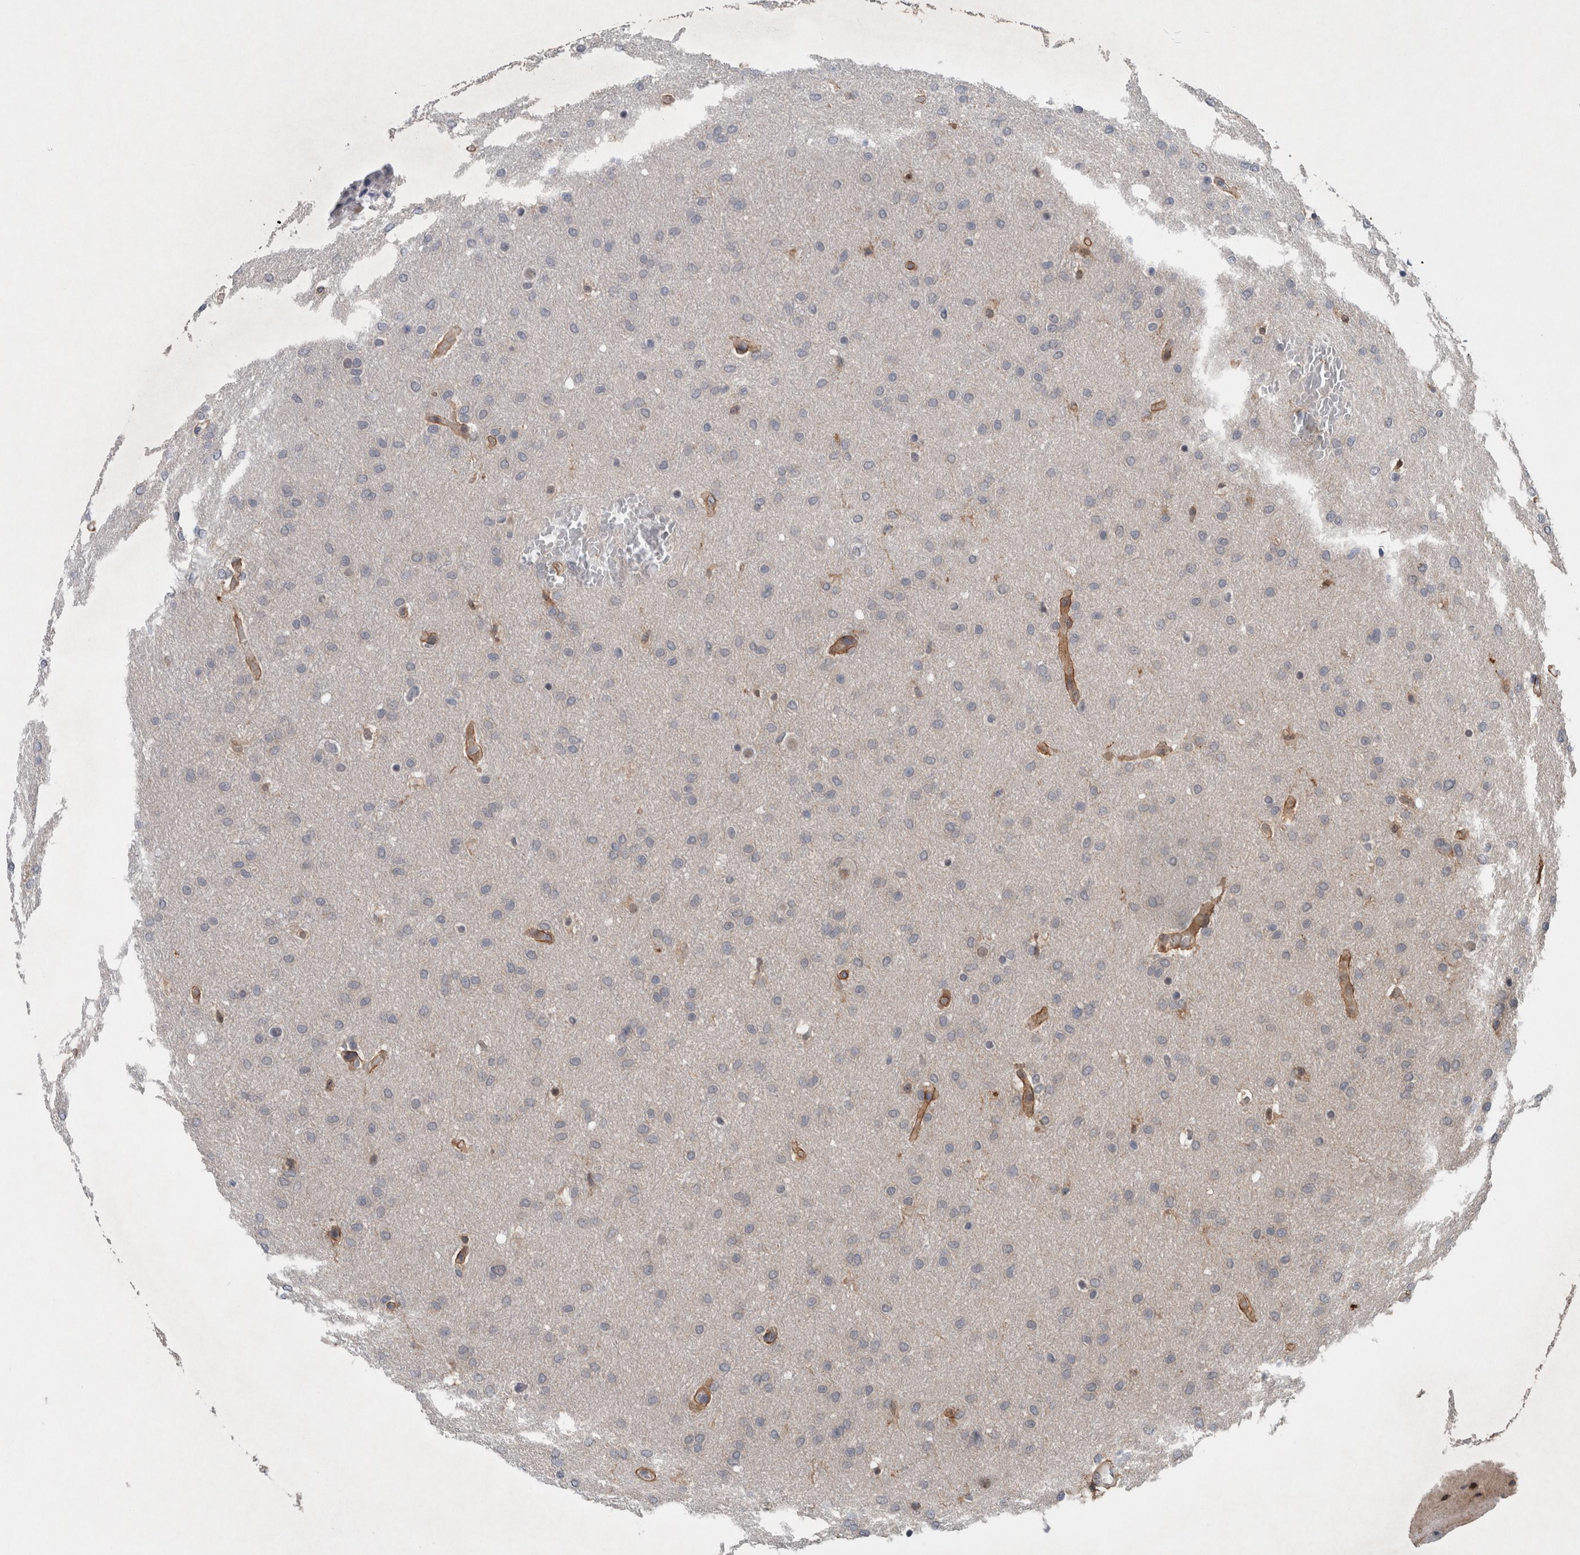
{"staining": {"intensity": "negative", "quantity": "none", "location": "none"}, "tissue": "glioma", "cell_type": "Tumor cells", "image_type": "cancer", "snomed": [{"axis": "morphology", "description": "Glioma, malignant, Low grade"}, {"axis": "topography", "description": "Brain"}], "caption": "Photomicrograph shows no significant protein staining in tumor cells of glioma.", "gene": "GIMAP6", "patient": {"sex": "female", "age": 37}}